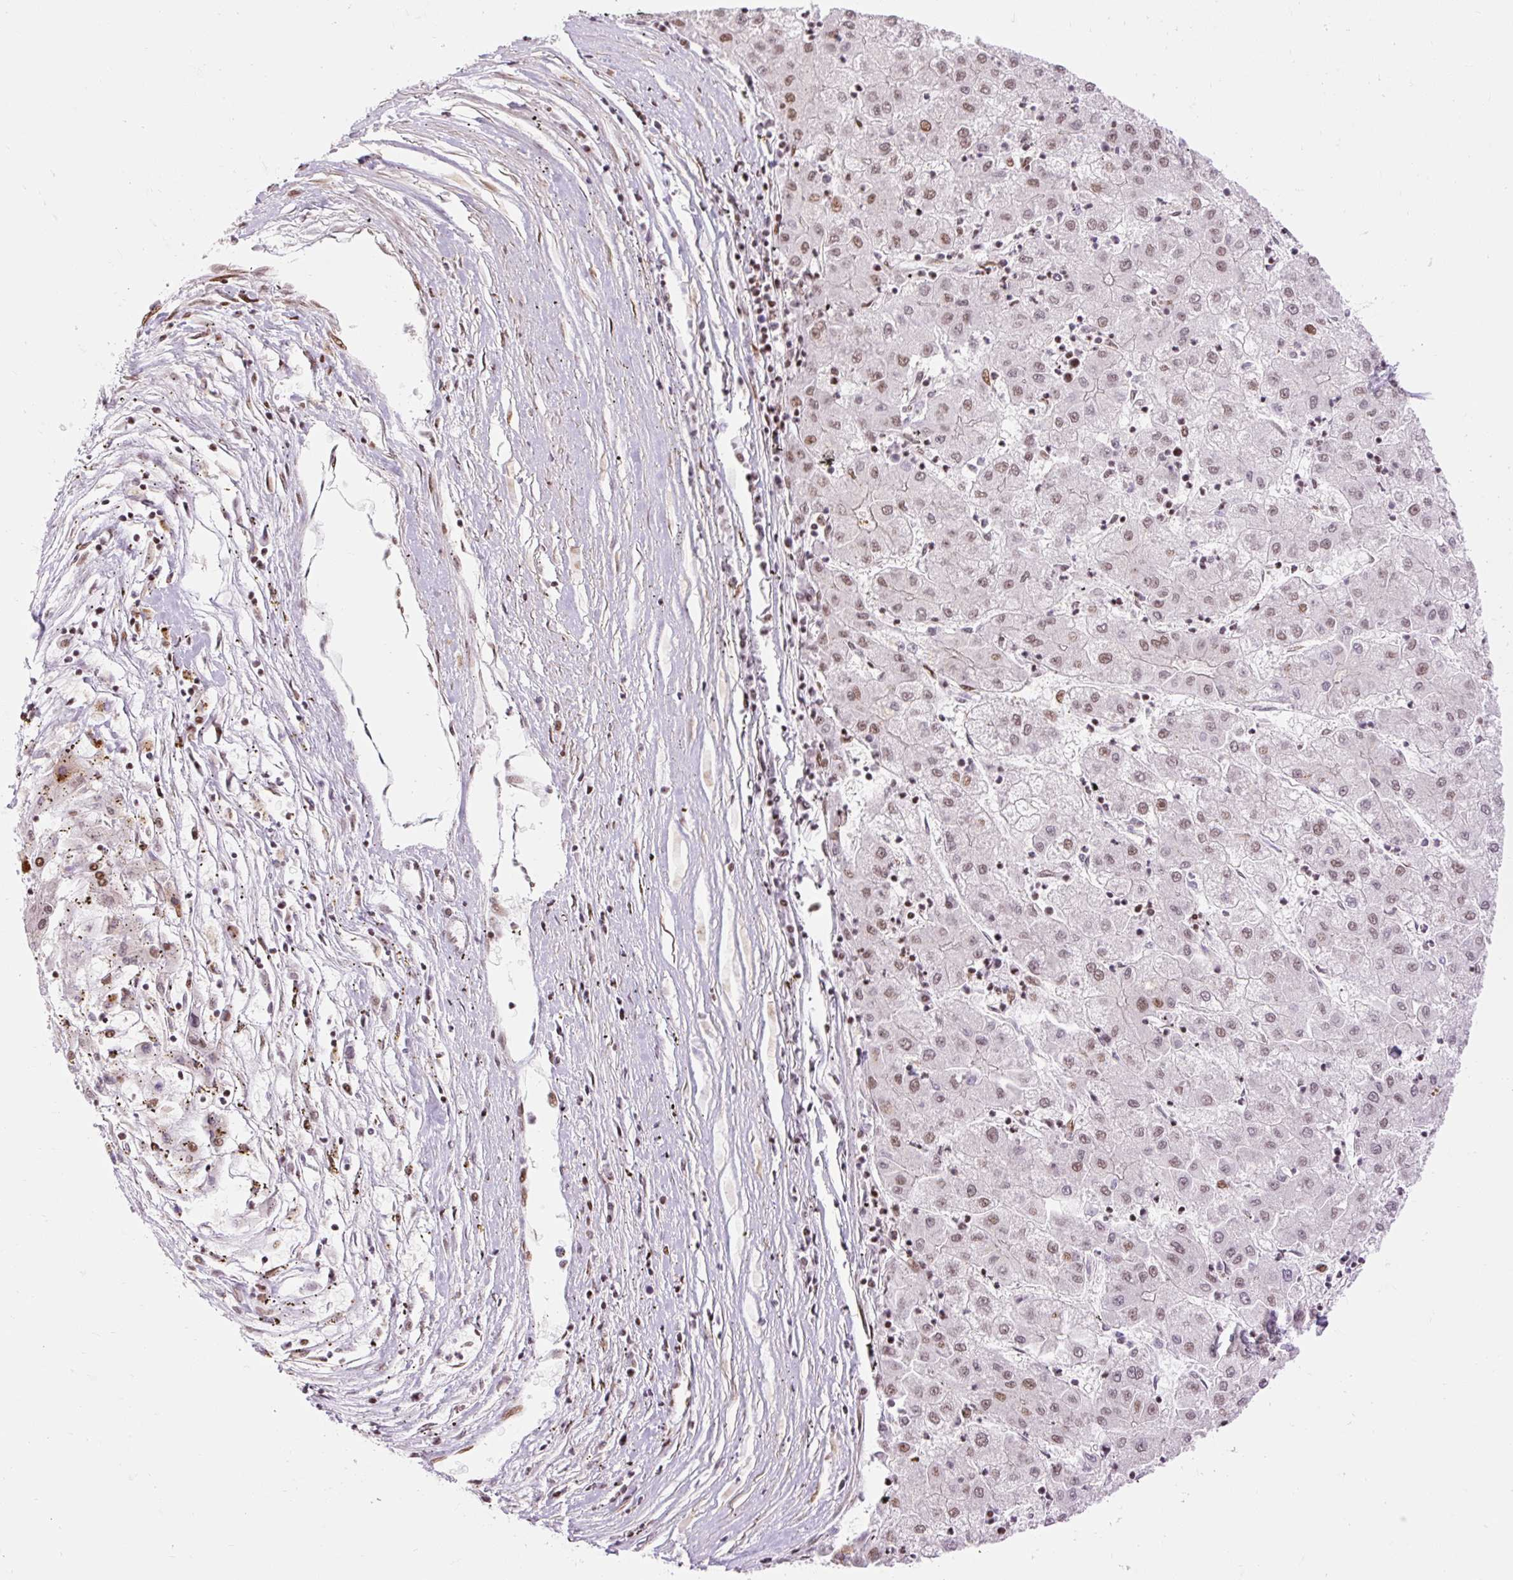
{"staining": {"intensity": "weak", "quantity": "25%-75%", "location": "nuclear"}, "tissue": "liver cancer", "cell_type": "Tumor cells", "image_type": "cancer", "snomed": [{"axis": "morphology", "description": "Carcinoma, Hepatocellular, NOS"}, {"axis": "topography", "description": "Liver"}], "caption": "Weak nuclear expression for a protein is identified in about 25%-75% of tumor cells of liver cancer (hepatocellular carcinoma) using IHC.", "gene": "RIPPLY3", "patient": {"sex": "male", "age": 72}}